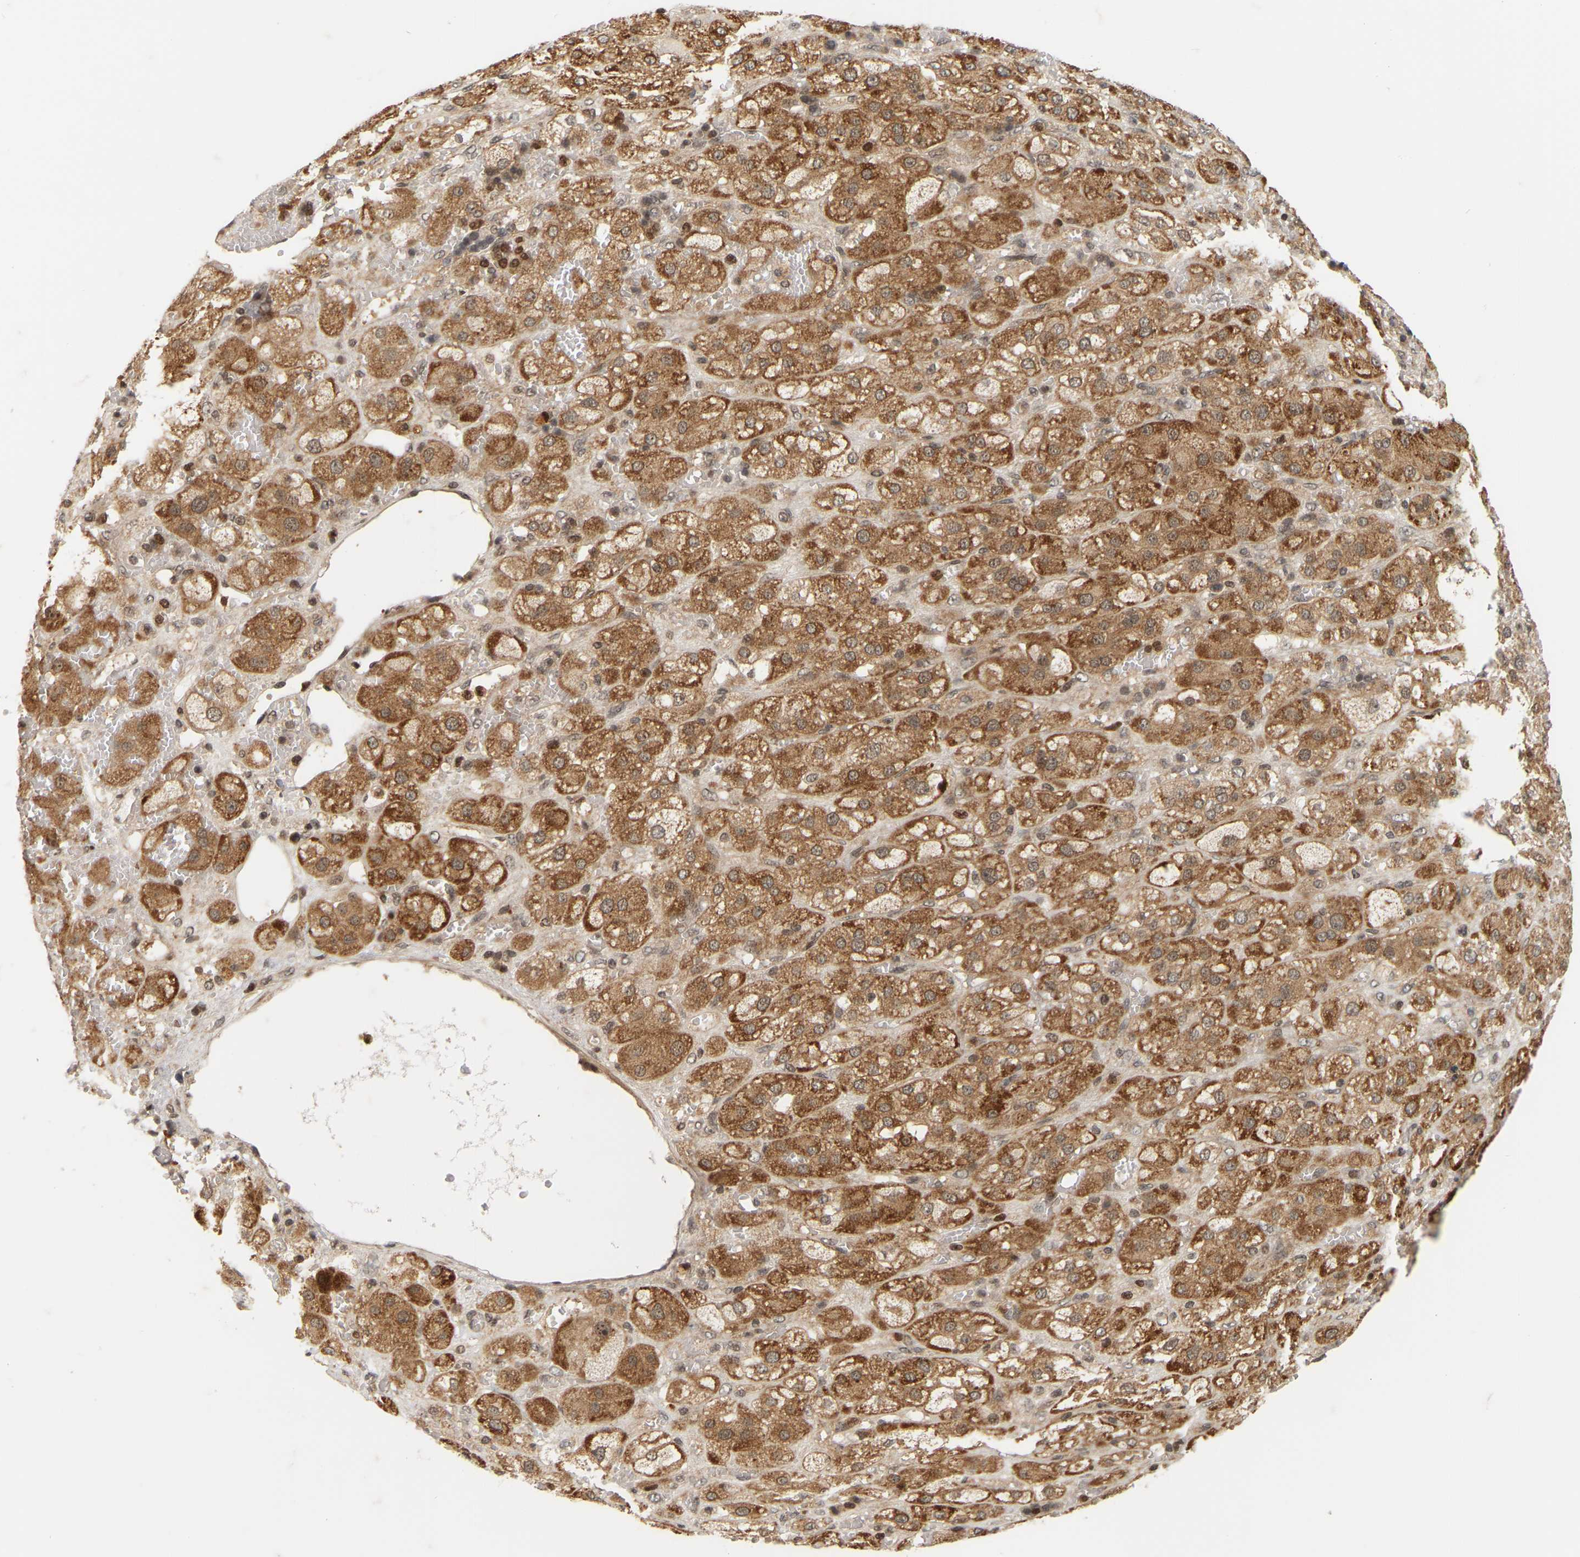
{"staining": {"intensity": "moderate", "quantity": ">75%", "location": "cytoplasmic/membranous,nuclear"}, "tissue": "adrenal gland", "cell_type": "Glandular cells", "image_type": "normal", "snomed": [{"axis": "morphology", "description": "Normal tissue, NOS"}, {"axis": "topography", "description": "Adrenal gland"}], "caption": "Unremarkable adrenal gland was stained to show a protein in brown. There is medium levels of moderate cytoplasmic/membranous,nuclear staining in approximately >75% of glandular cells. (IHC, brightfield microscopy, high magnification).", "gene": "NFE2L2", "patient": {"sex": "female", "age": 47}}